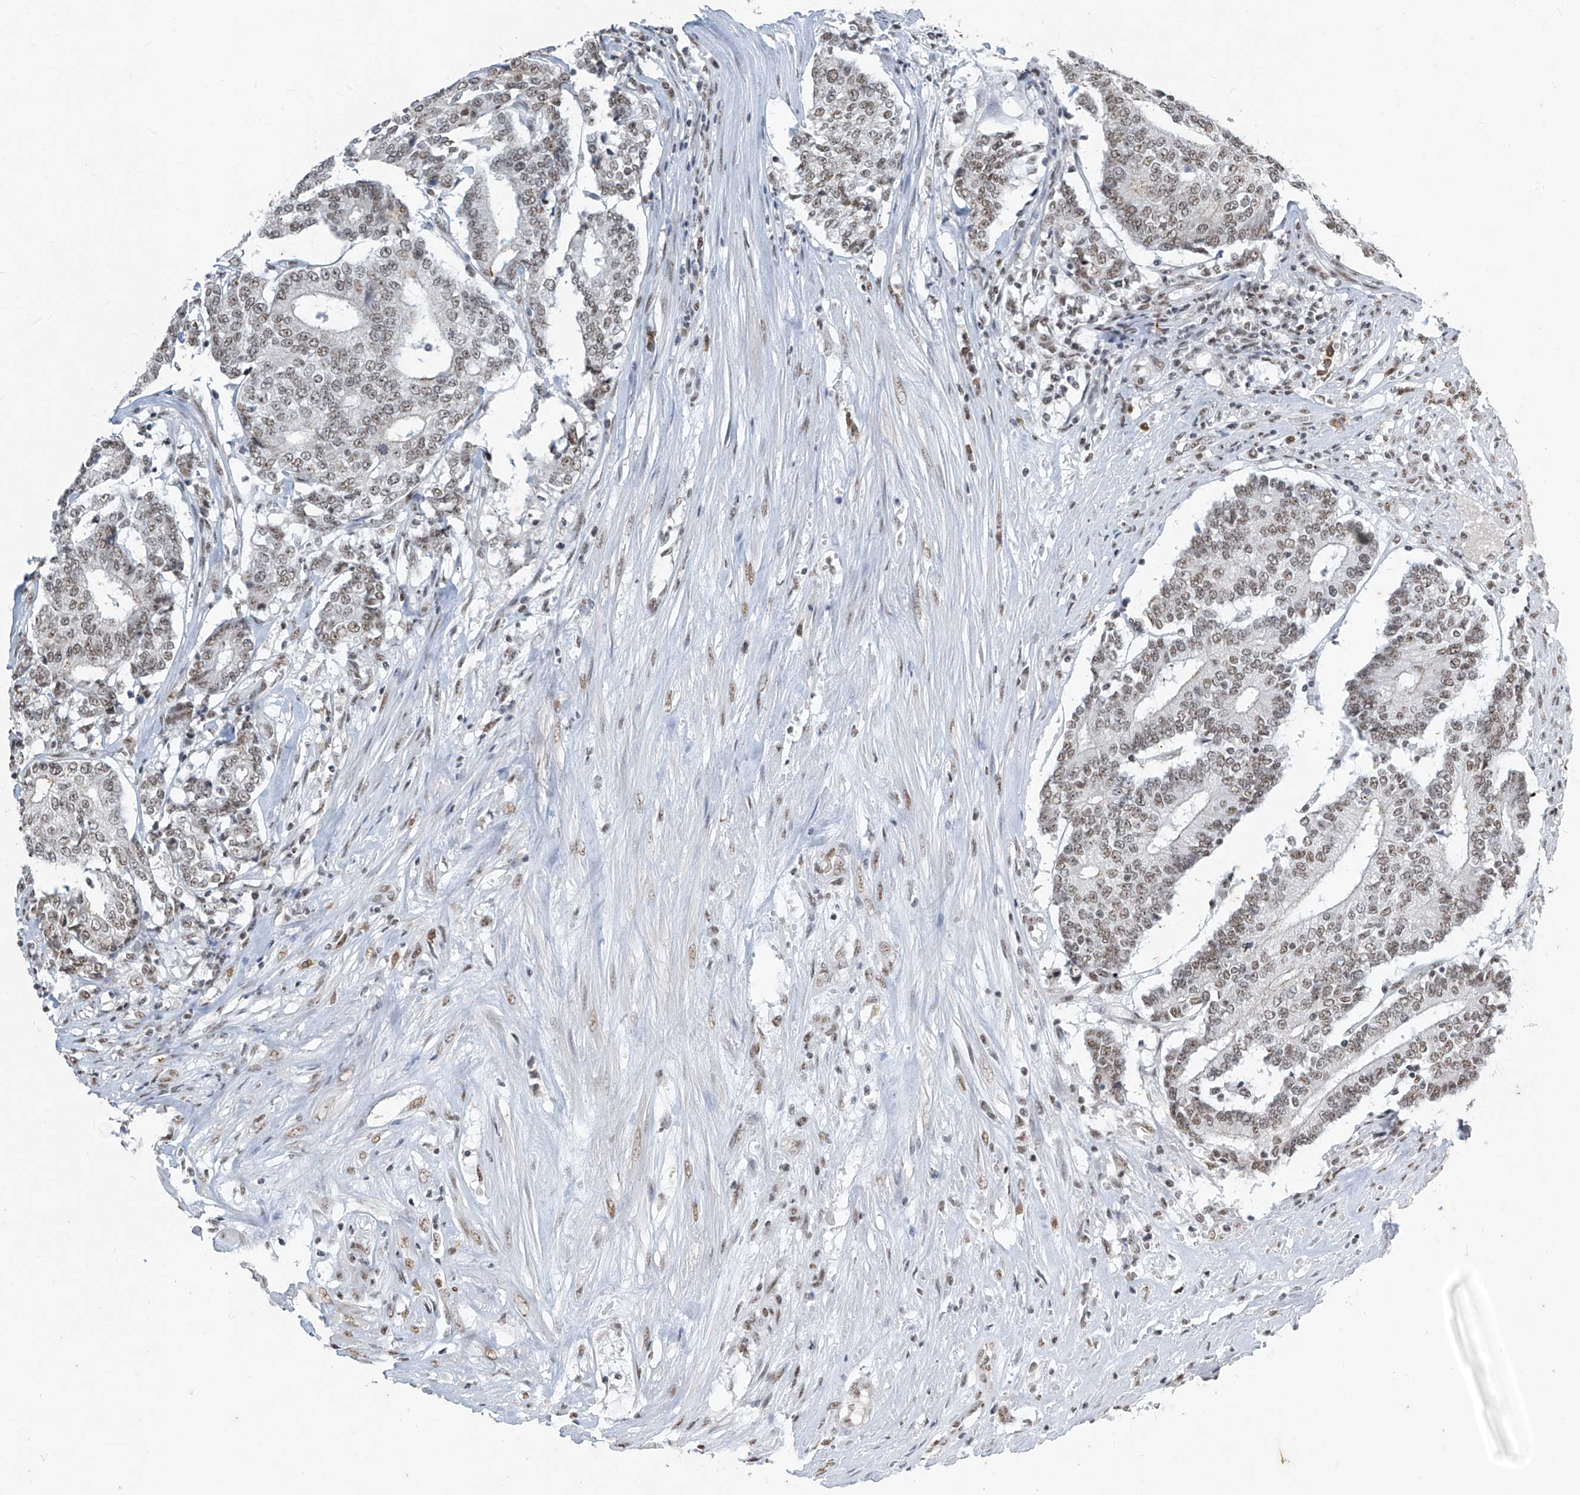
{"staining": {"intensity": "weak", "quantity": "25%-75%", "location": "nuclear"}, "tissue": "prostate cancer", "cell_type": "Tumor cells", "image_type": "cancer", "snomed": [{"axis": "morphology", "description": "Normal tissue, NOS"}, {"axis": "morphology", "description": "Adenocarcinoma, High grade"}, {"axis": "topography", "description": "Prostate"}, {"axis": "topography", "description": "Seminal veicle"}], "caption": "Prostate cancer (adenocarcinoma (high-grade)) was stained to show a protein in brown. There is low levels of weak nuclear expression in approximately 25%-75% of tumor cells. (IHC, brightfield microscopy, high magnification).", "gene": "TFEC", "patient": {"sex": "male", "age": 55}}